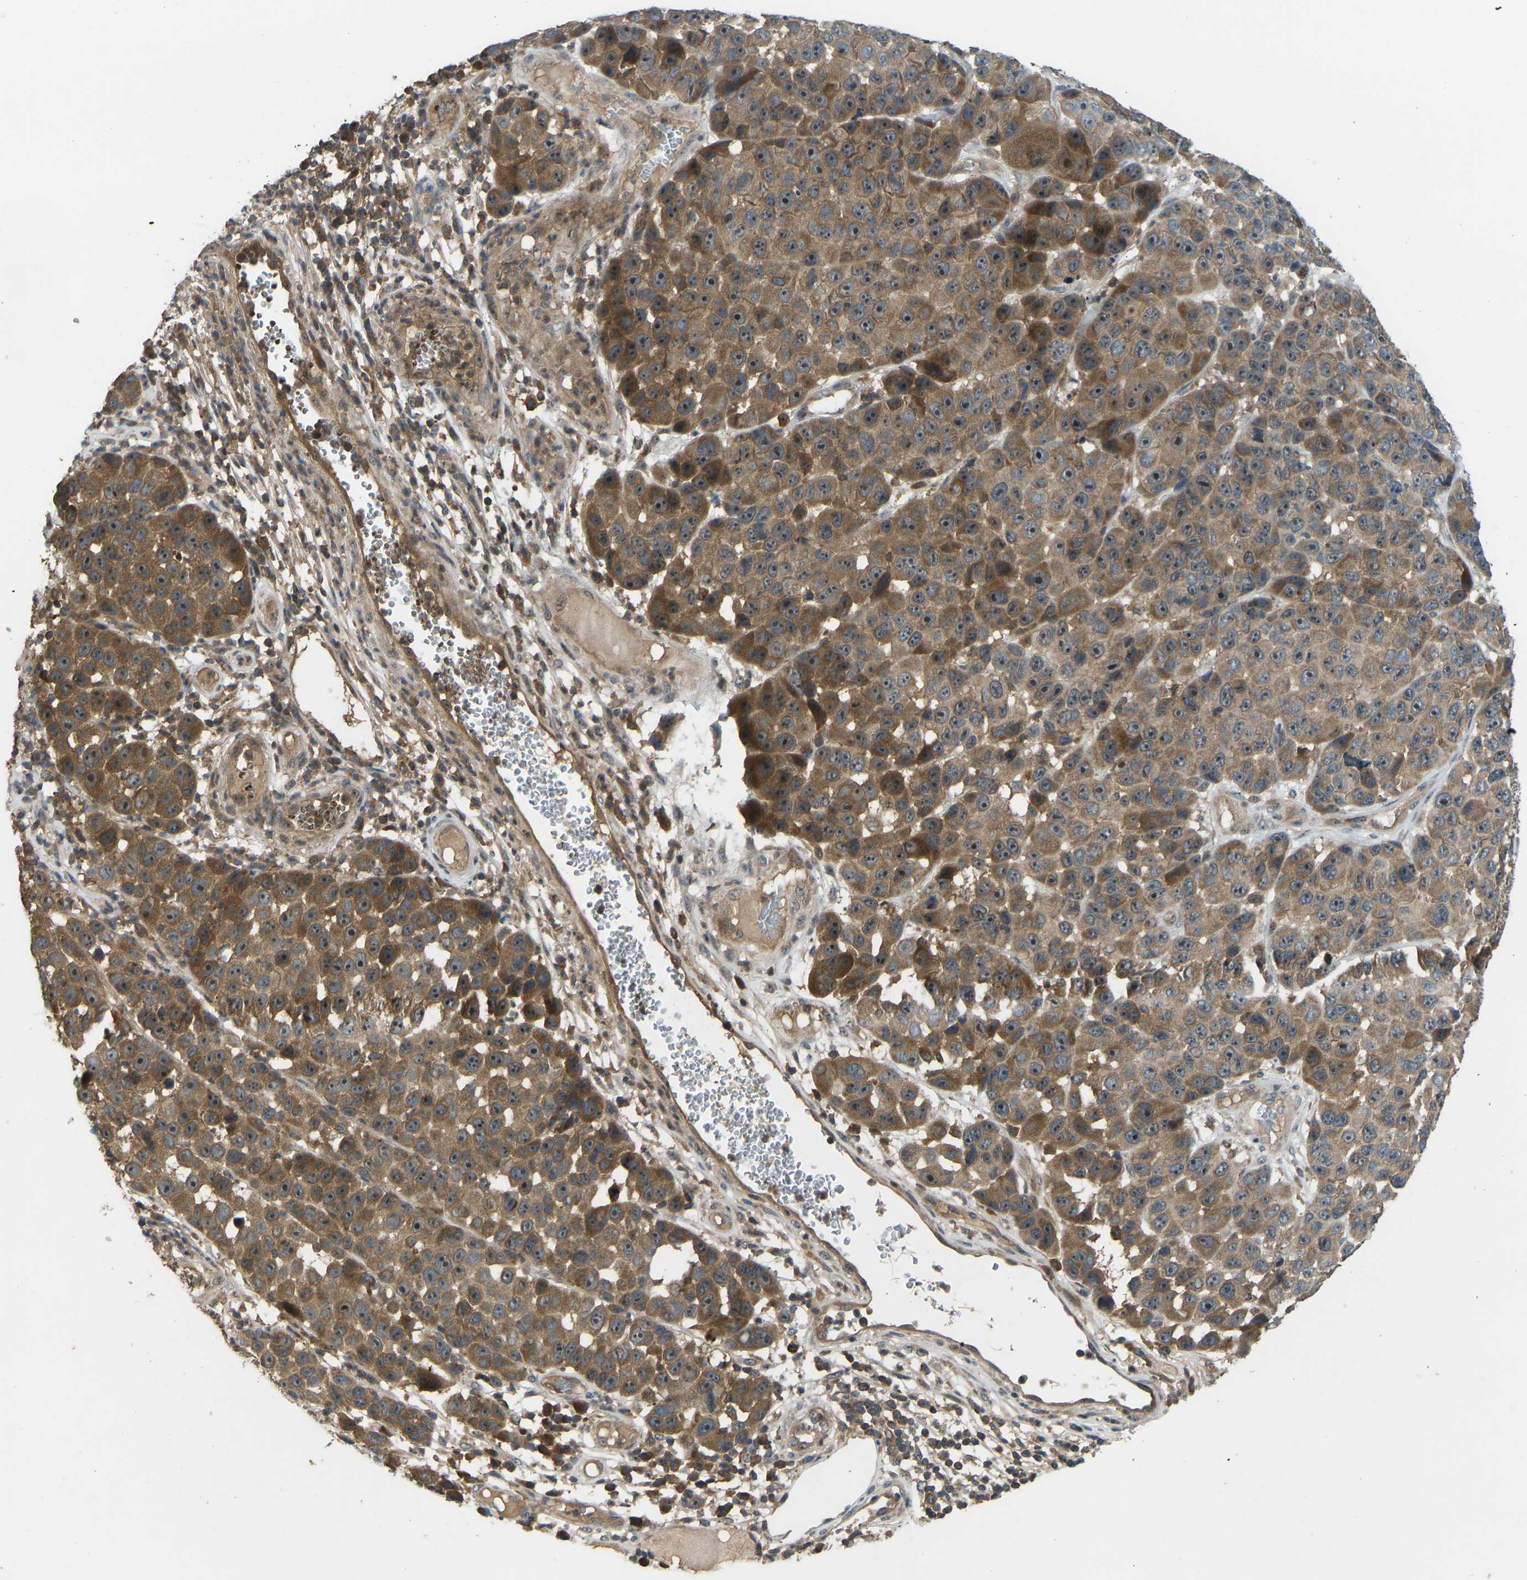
{"staining": {"intensity": "moderate", "quantity": ">75%", "location": "cytoplasmic/membranous"}, "tissue": "melanoma", "cell_type": "Tumor cells", "image_type": "cancer", "snomed": [{"axis": "morphology", "description": "Malignant melanoma, NOS"}, {"axis": "topography", "description": "Skin"}], "caption": "Malignant melanoma stained with a protein marker reveals moderate staining in tumor cells.", "gene": "ZNF71", "patient": {"sex": "male", "age": 53}}